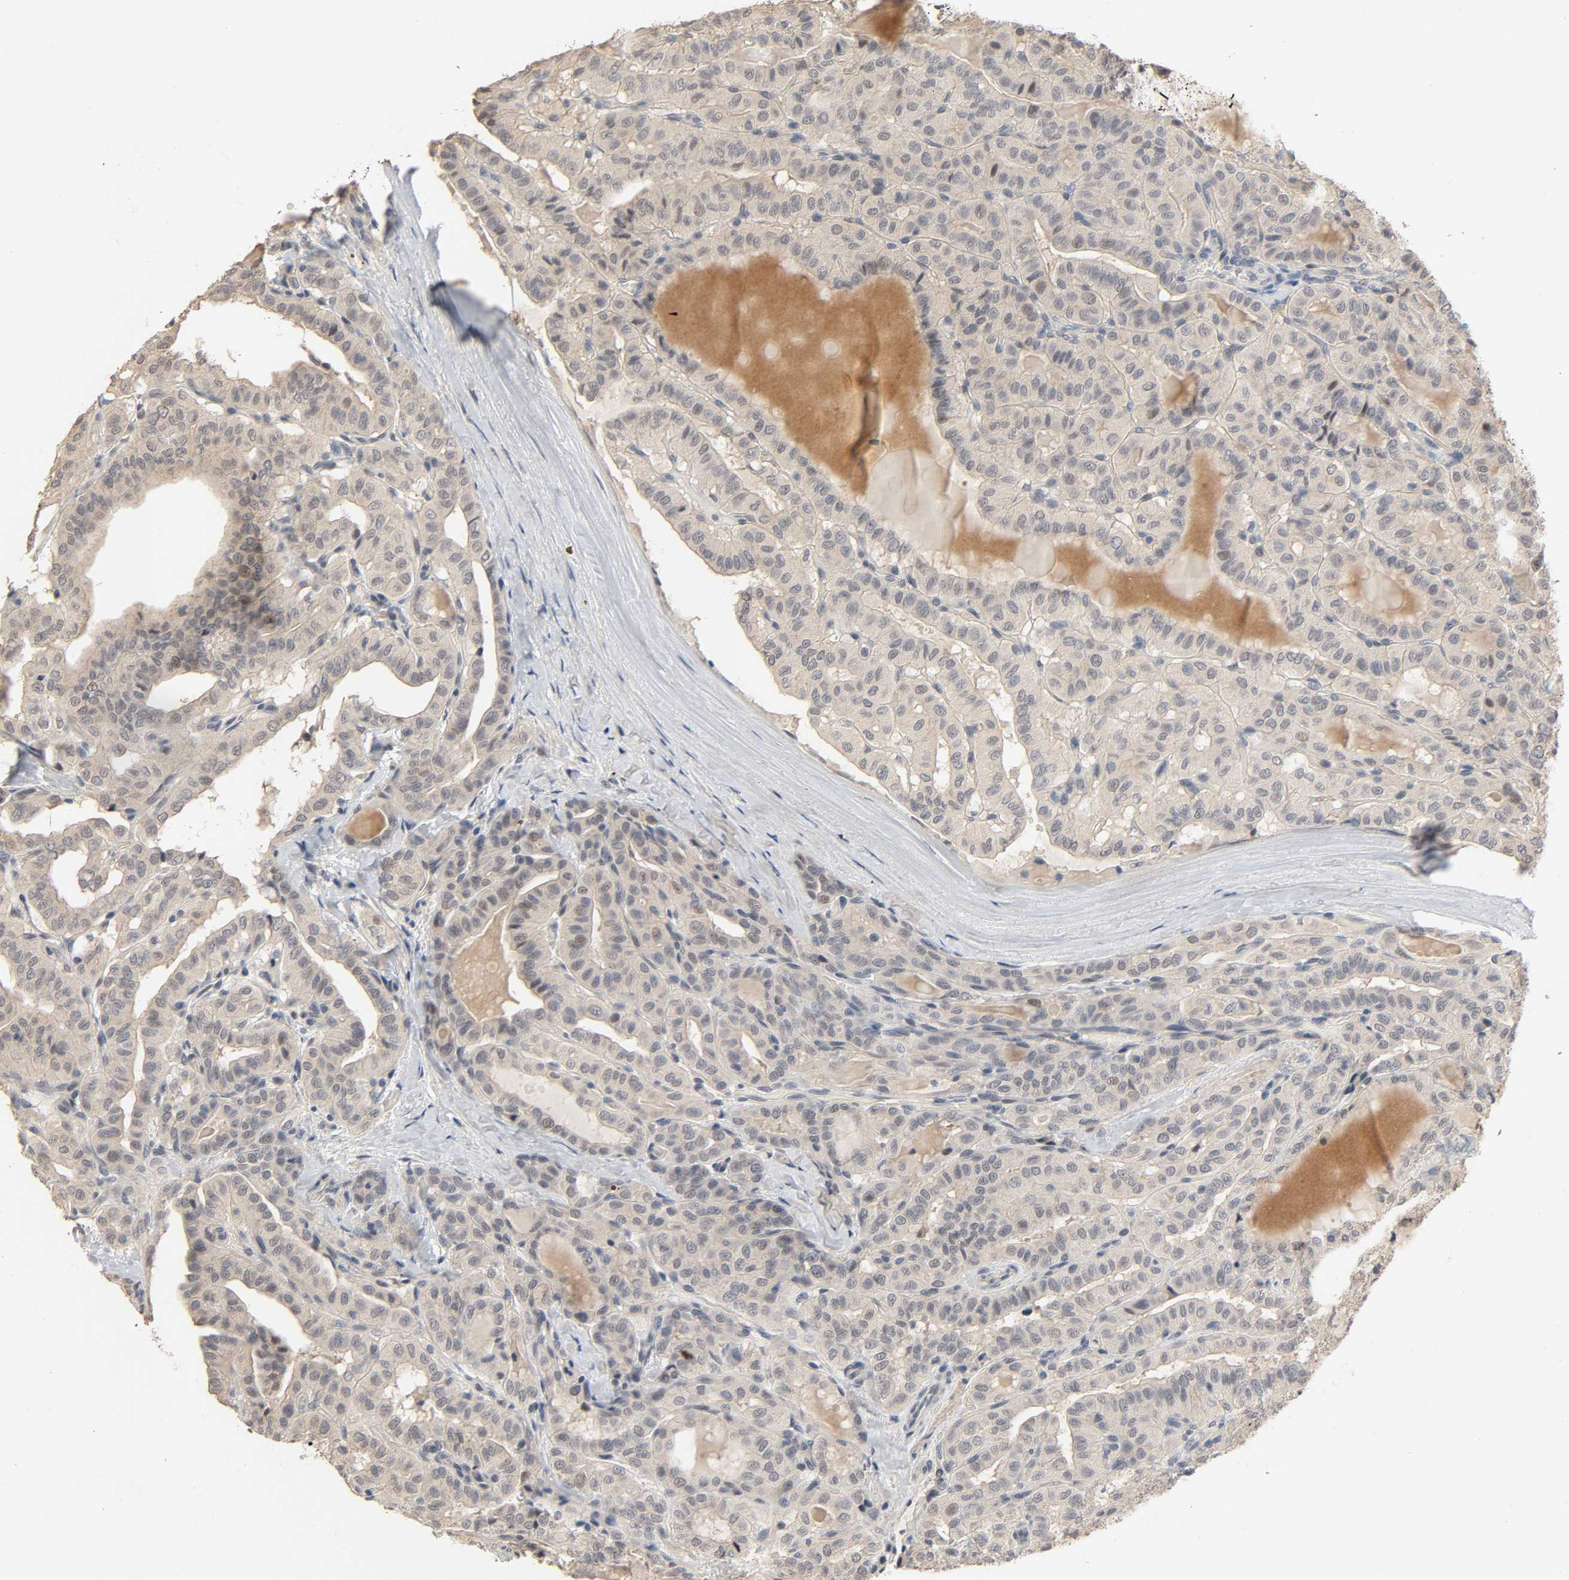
{"staining": {"intensity": "weak", "quantity": "25%-75%", "location": "cytoplasmic/membranous"}, "tissue": "thyroid cancer", "cell_type": "Tumor cells", "image_type": "cancer", "snomed": [{"axis": "morphology", "description": "Papillary adenocarcinoma, NOS"}, {"axis": "topography", "description": "Thyroid gland"}], "caption": "Protein staining of thyroid cancer (papillary adenocarcinoma) tissue reveals weak cytoplasmic/membranous staining in about 25%-75% of tumor cells. The staining was performed using DAB (3,3'-diaminobenzidine) to visualize the protein expression in brown, while the nuclei were stained in blue with hematoxylin (Magnification: 20x).", "gene": "MAGEA8", "patient": {"sex": "male", "age": 77}}